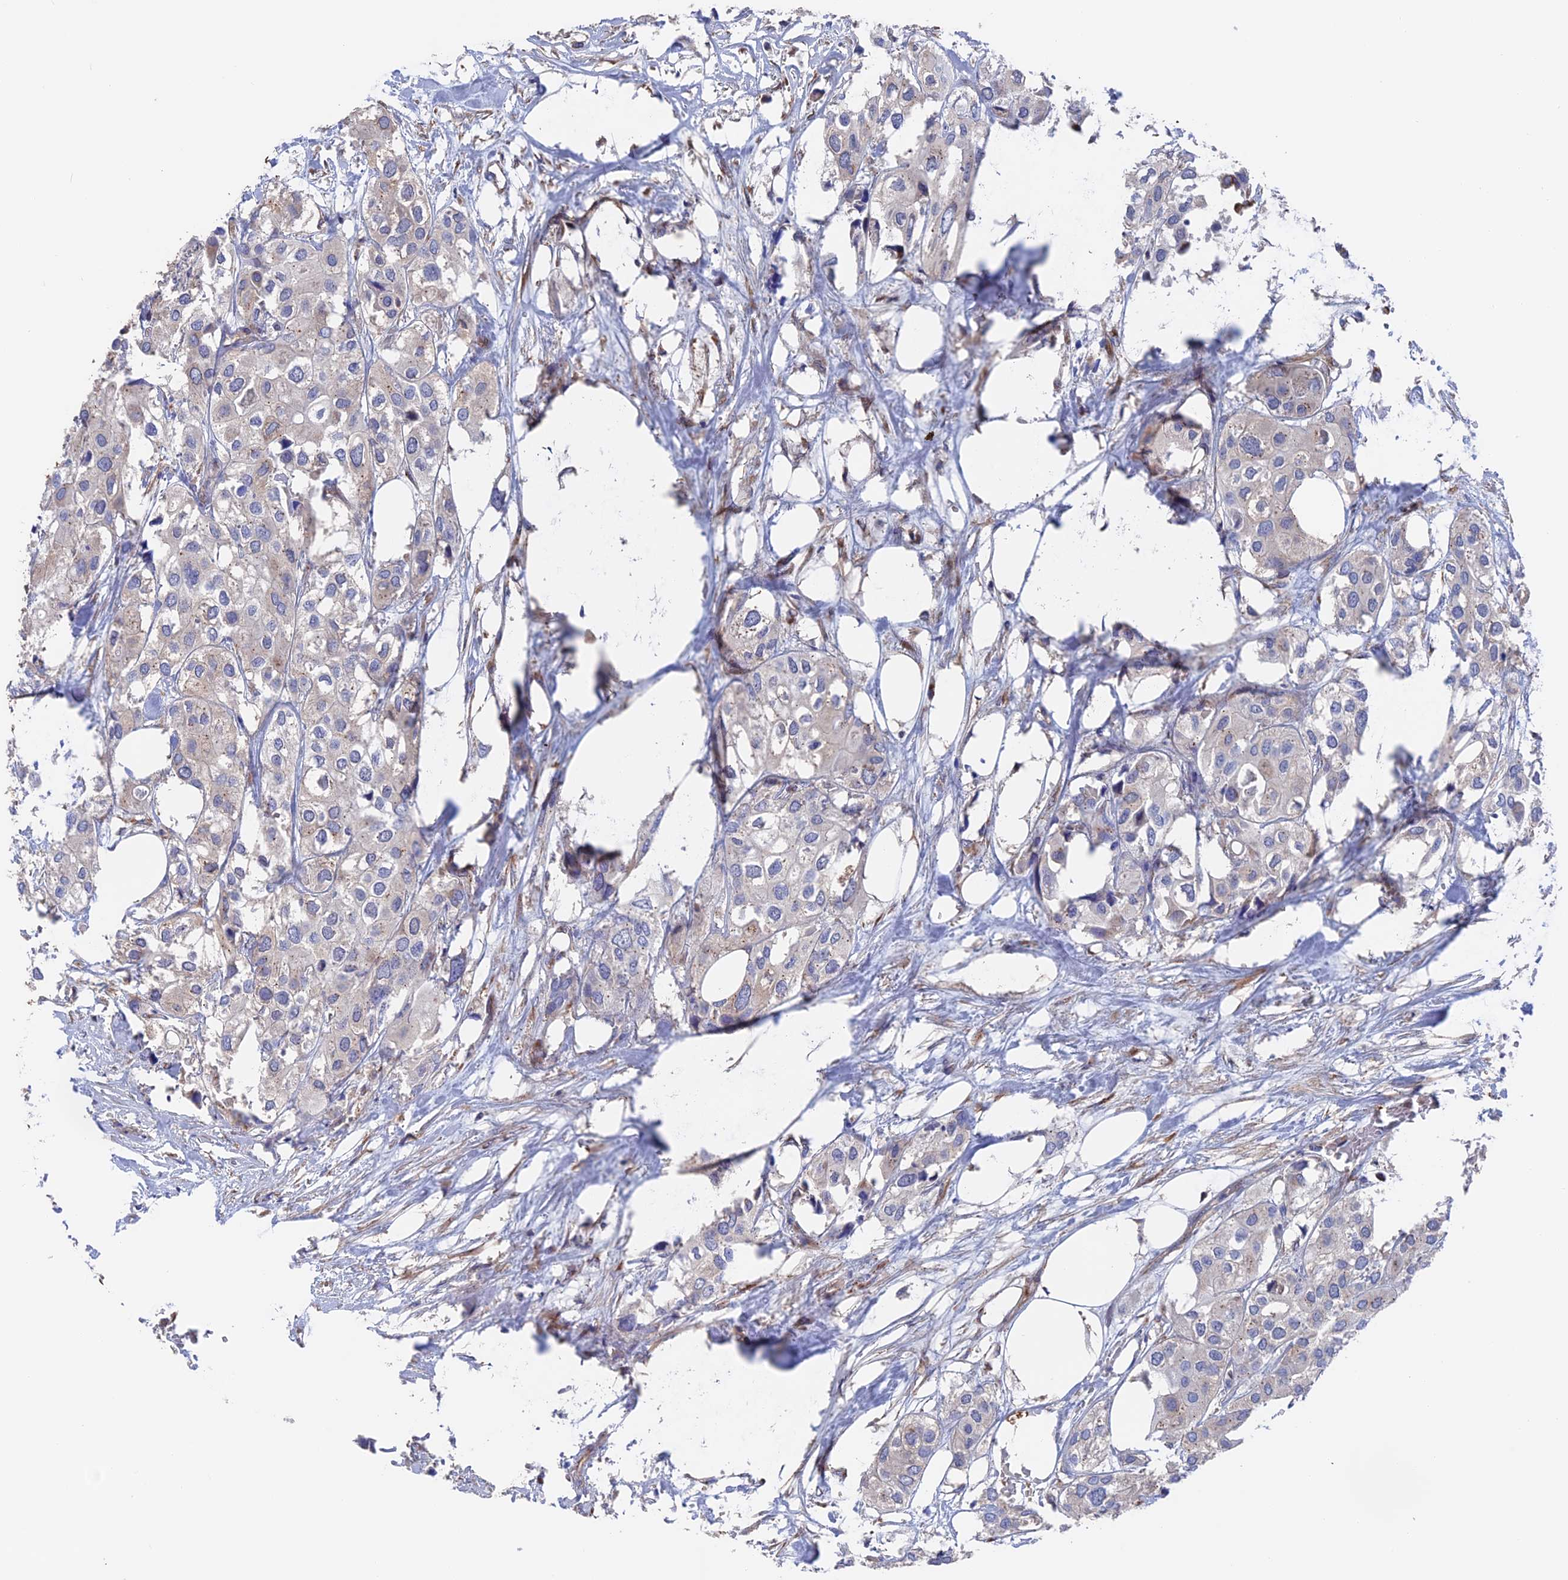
{"staining": {"intensity": "negative", "quantity": "none", "location": "none"}, "tissue": "urothelial cancer", "cell_type": "Tumor cells", "image_type": "cancer", "snomed": [{"axis": "morphology", "description": "Urothelial carcinoma, High grade"}, {"axis": "topography", "description": "Urinary bladder"}], "caption": "Immunohistochemical staining of urothelial cancer shows no significant positivity in tumor cells.", "gene": "HPF1", "patient": {"sex": "male", "age": 64}}